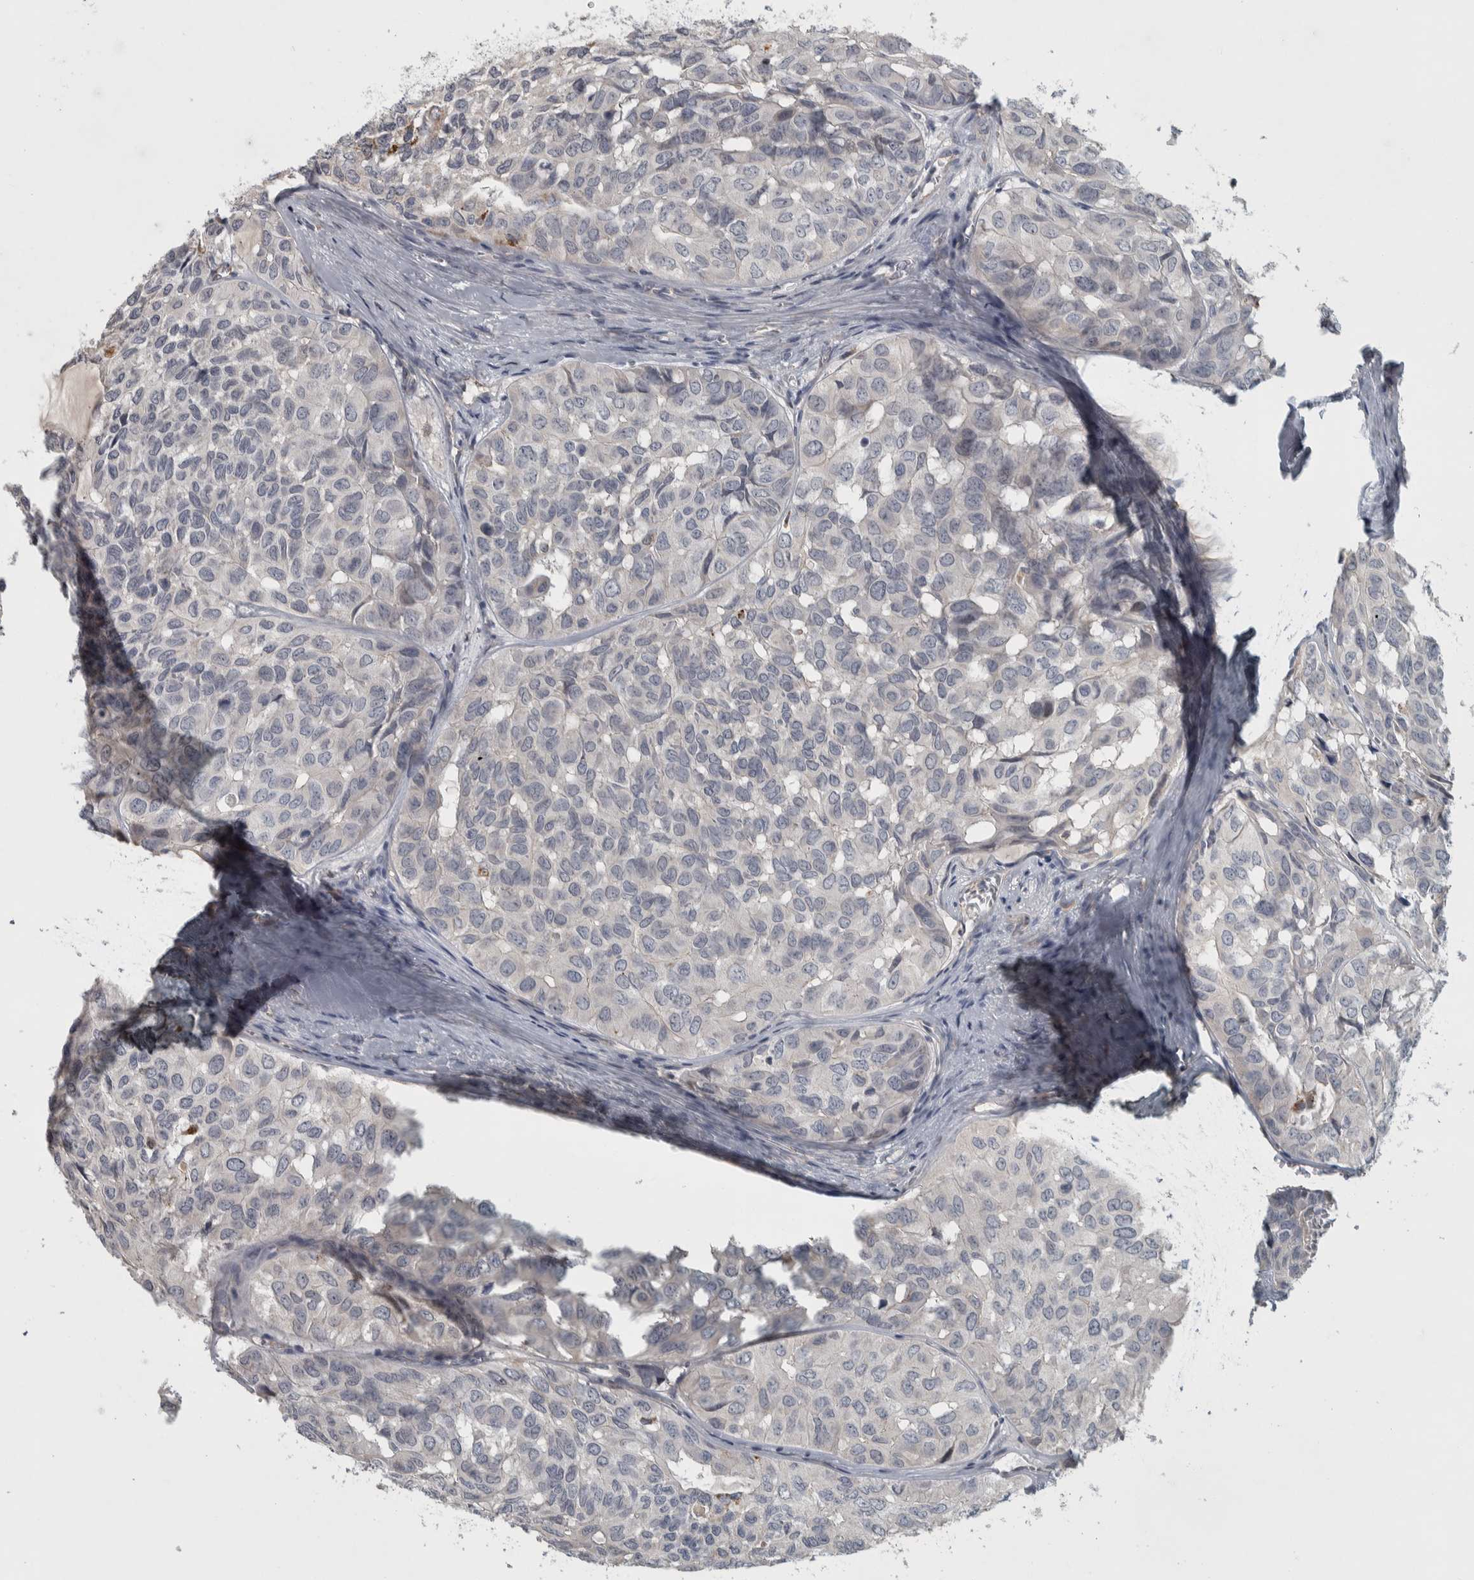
{"staining": {"intensity": "negative", "quantity": "none", "location": "none"}, "tissue": "head and neck cancer", "cell_type": "Tumor cells", "image_type": "cancer", "snomed": [{"axis": "morphology", "description": "Adenocarcinoma, NOS"}, {"axis": "topography", "description": "Salivary gland, NOS"}, {"axis": "topography", "description": "Head-Neck"}], "caption": "This is a image of immunohistochemistry (IHC) staining of head and neck cancer (adenocarcinoma), which shows no staining in tumor cells.", "gene": "FAM78A", "patient": {"sex": "female", "age": 76}}